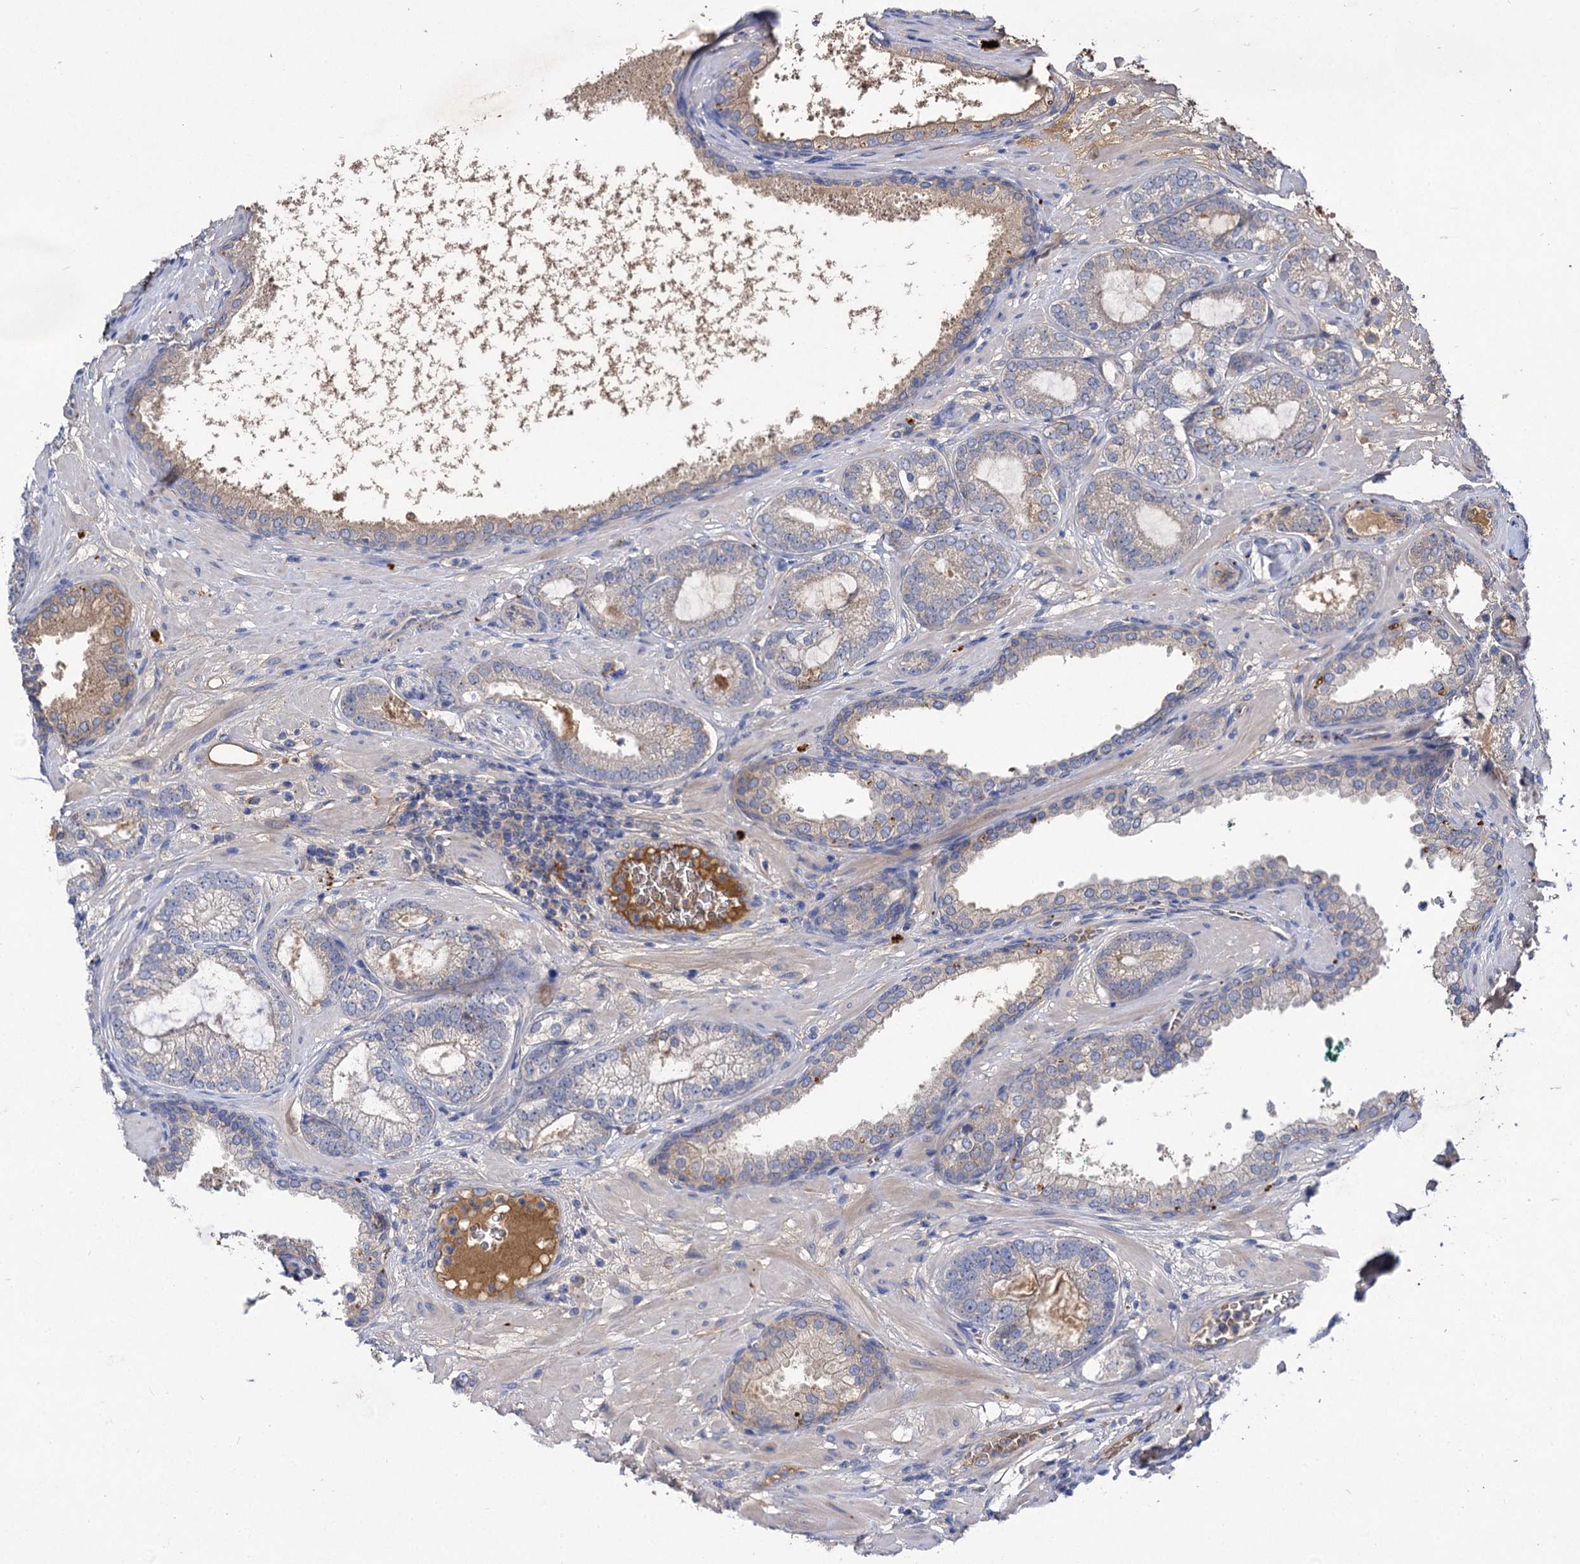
{"staining": {"intensity": "negative", "quantity": "none", "location": "none"}, "tissue": "prostate cancer", "cell_type": "Tumor cells", "image_type": "cancer", "snomed": [{"axis": "morphology", "description": "Adenocarcinoma, High grade"}, {"axis": "topography", "description": "Prostate"}], "caption": "High magnification brightfield microscopy of prostate cancer stained with DAB (brown) and counterstained with hematoxylin (blue): tumor cells show no significant positivity.", "gene": "USP50", "patient": {"sex": "male", "age": 60}}